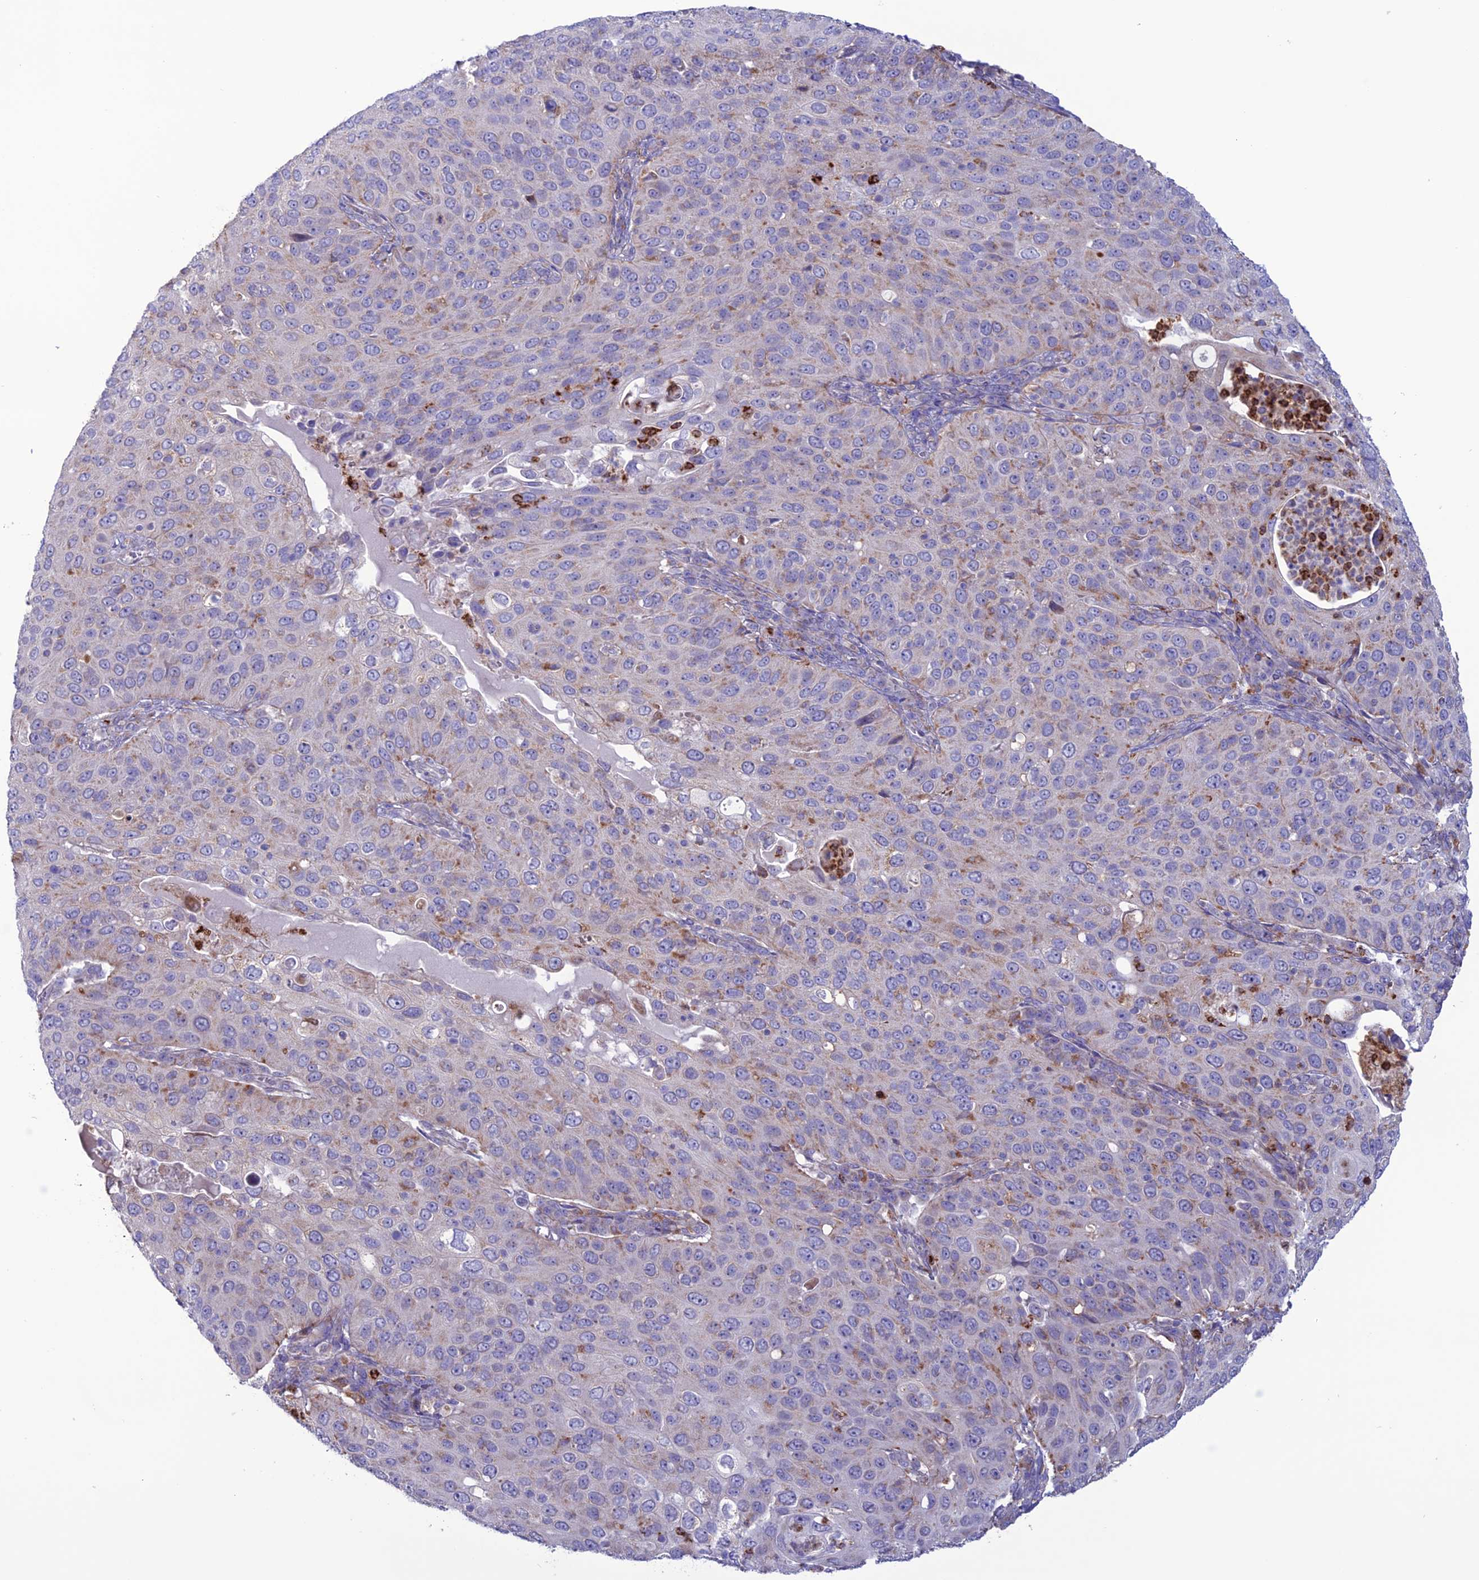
{"staining": {"intensity": "moderate", "quantity": "<25%", "location": "cytoplasmic/membranous"}, "tissue": "cervical cancer", "cell_type": "Tumor cells", "image_type": "cancer", "snomed": [{"axis": "morphology", "description": "Squamous cell carcinoma, NOS"}, {"axis": "topography", "description": "Cervix"}], "caption": "Immunohistochemical staining of human squamous cell carcinoma (cervical) reveals moderate cytoplasmic/membranous protein staining in about <25% of tumor cells.", "gene": "CLCN7", "patient": {"sex": "female", "age": 36}}